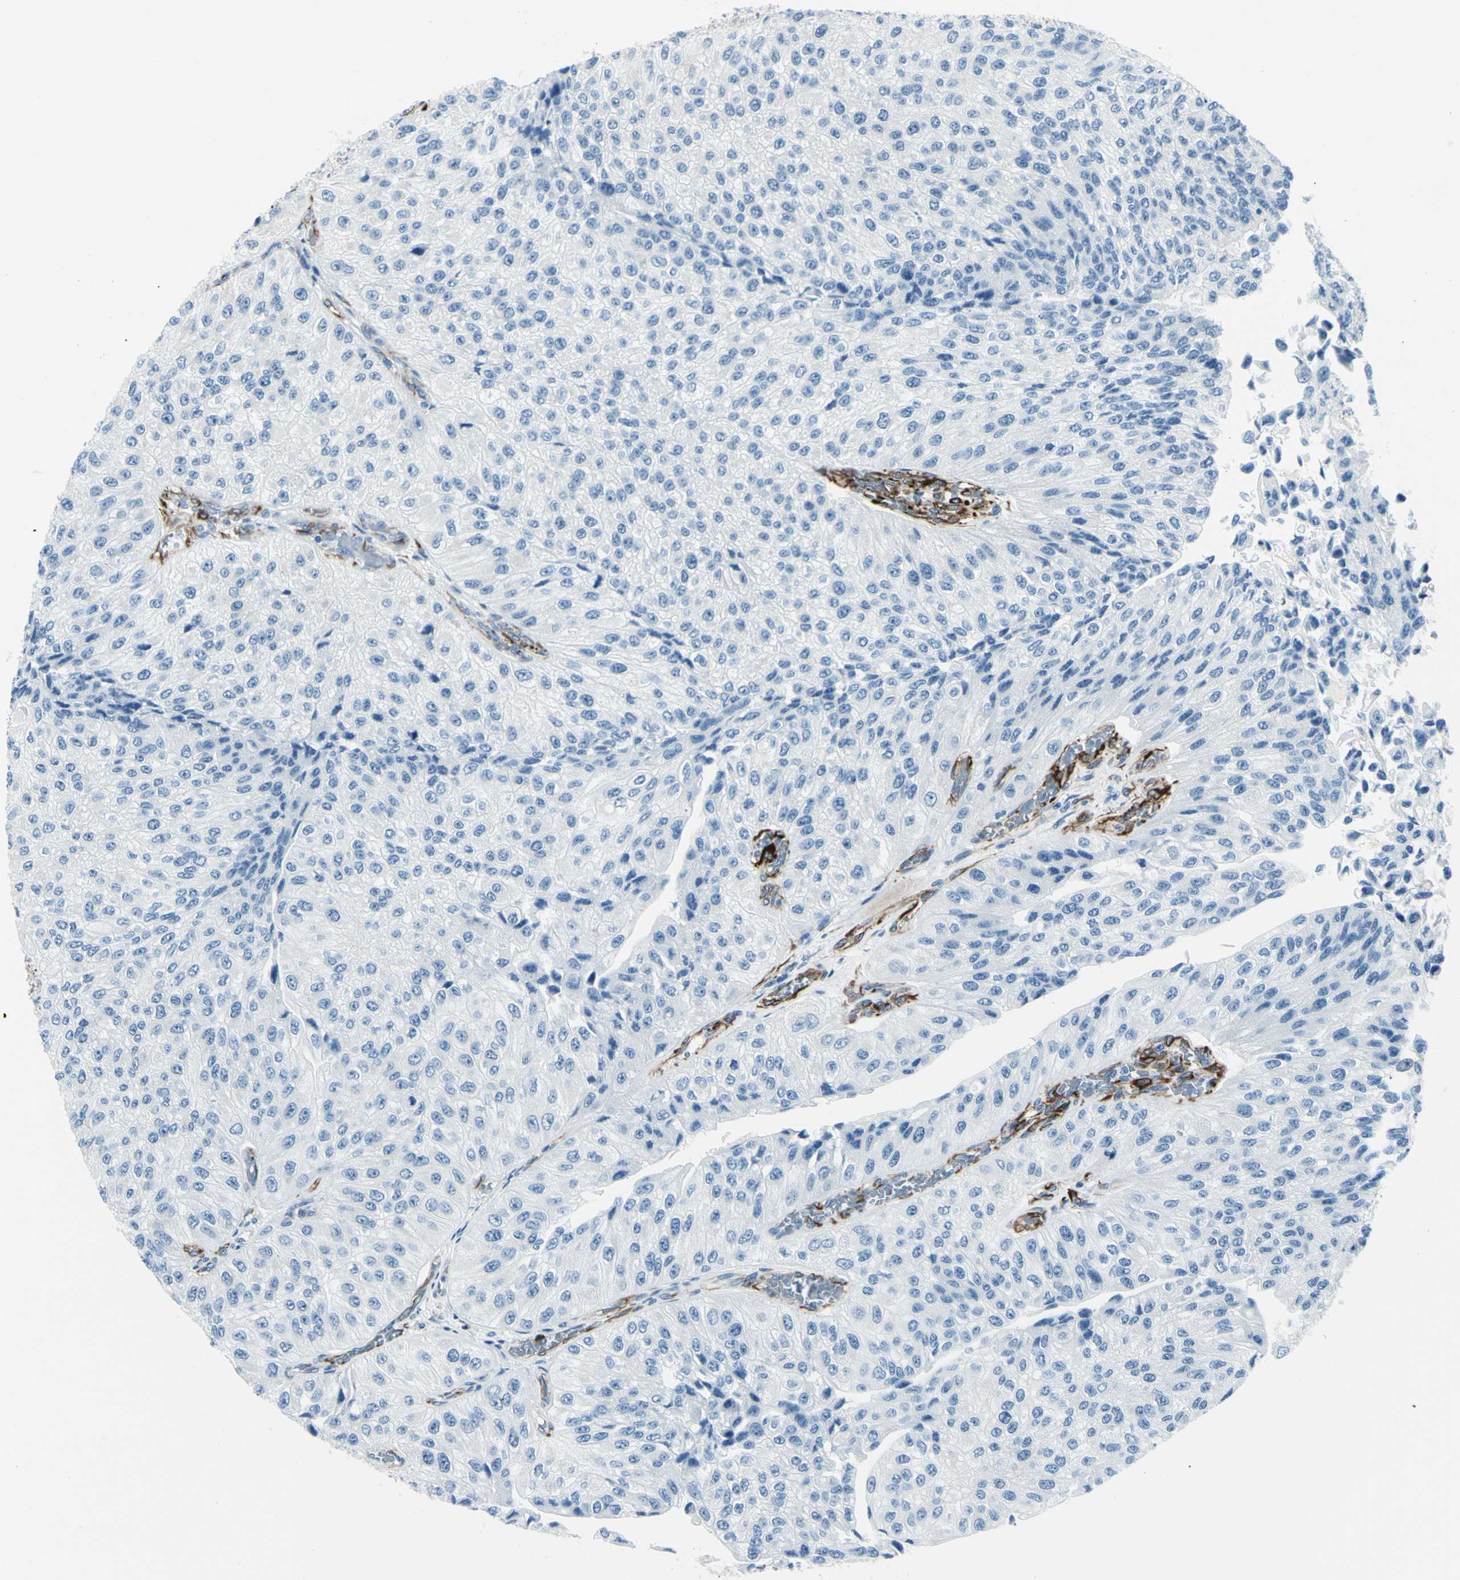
{"staining": {"intensity": "negative", "quantity": "none", "location": "none"}, "tissue": "urothelial cancer", "cell_type": "Tumor cells", "image_type": "cancer", "snomed": [{"axis": "morphology", "description": "Urothelial carcinoma, High grade"}, {"axis": "topography", "description": "Kidney"}, {"axis": "topography", "description": "Urinary bladder"}], "caption": "IHC of urothelial cancer shows no positivity in tumor cells.", "gene": "PTH2R", "patient": {"sex": "male", "age": 77}}